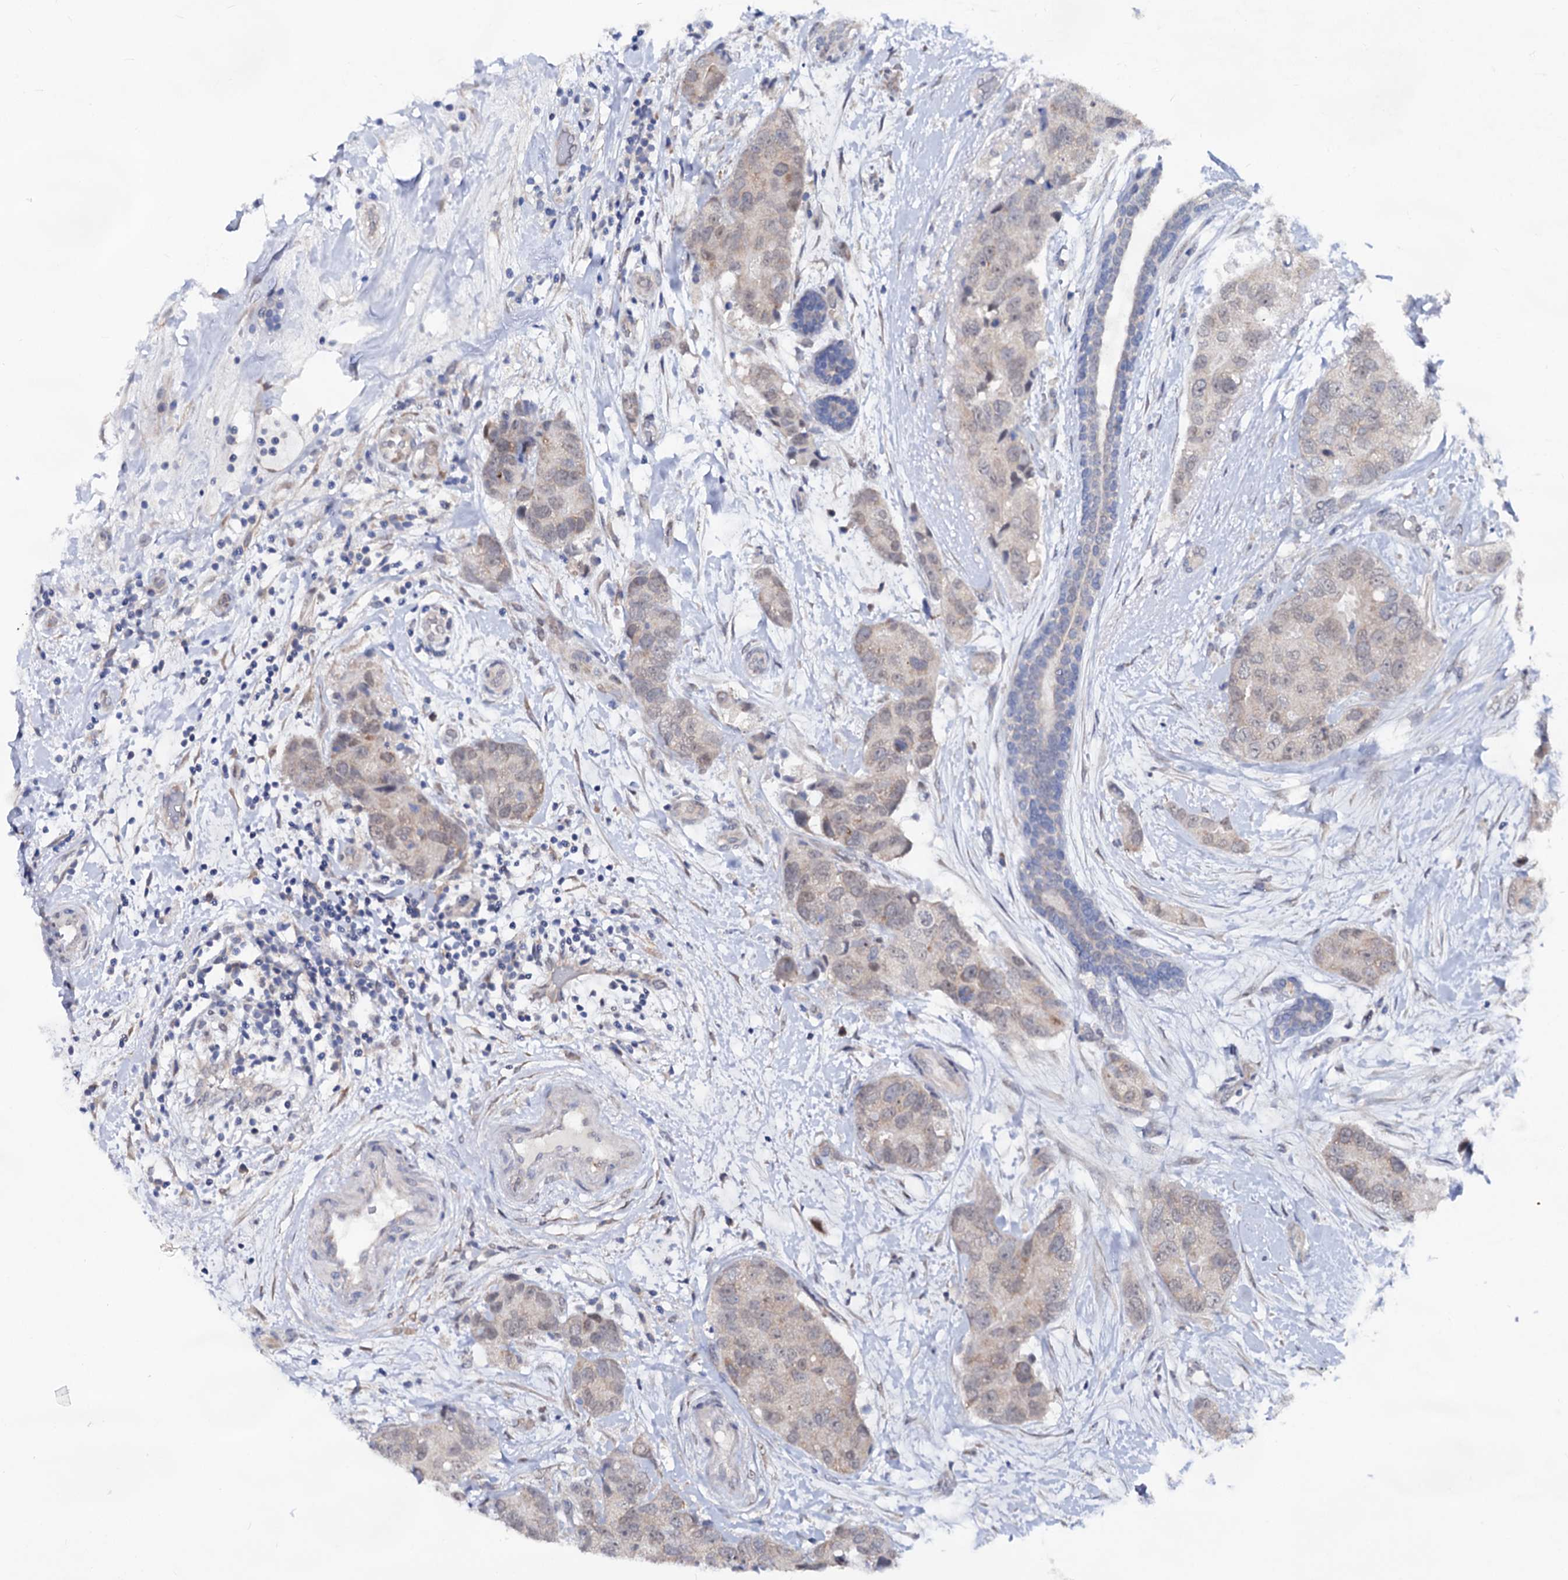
{"staining": {"intensity": "weak", "quantity": "<25%", "location": "cytoplasmic/membranous,nuclear"}, "tissue": "breast cancer", "cell_type": "Tumor cells", "image_type": "cancer", "snomed": [{"axis": "morphology", "description": "Duct carcinoma"}, {"axis": "topography", "description": "Breast"}], "caption": "Human infiltrating ductal carcinoma (breast) stained for a protein using immunohistochemistry (IHC) shows no positivity in tumor cells.", "gene": "CAPRIN2", "patient": {"sex": "female", "age": 62}}